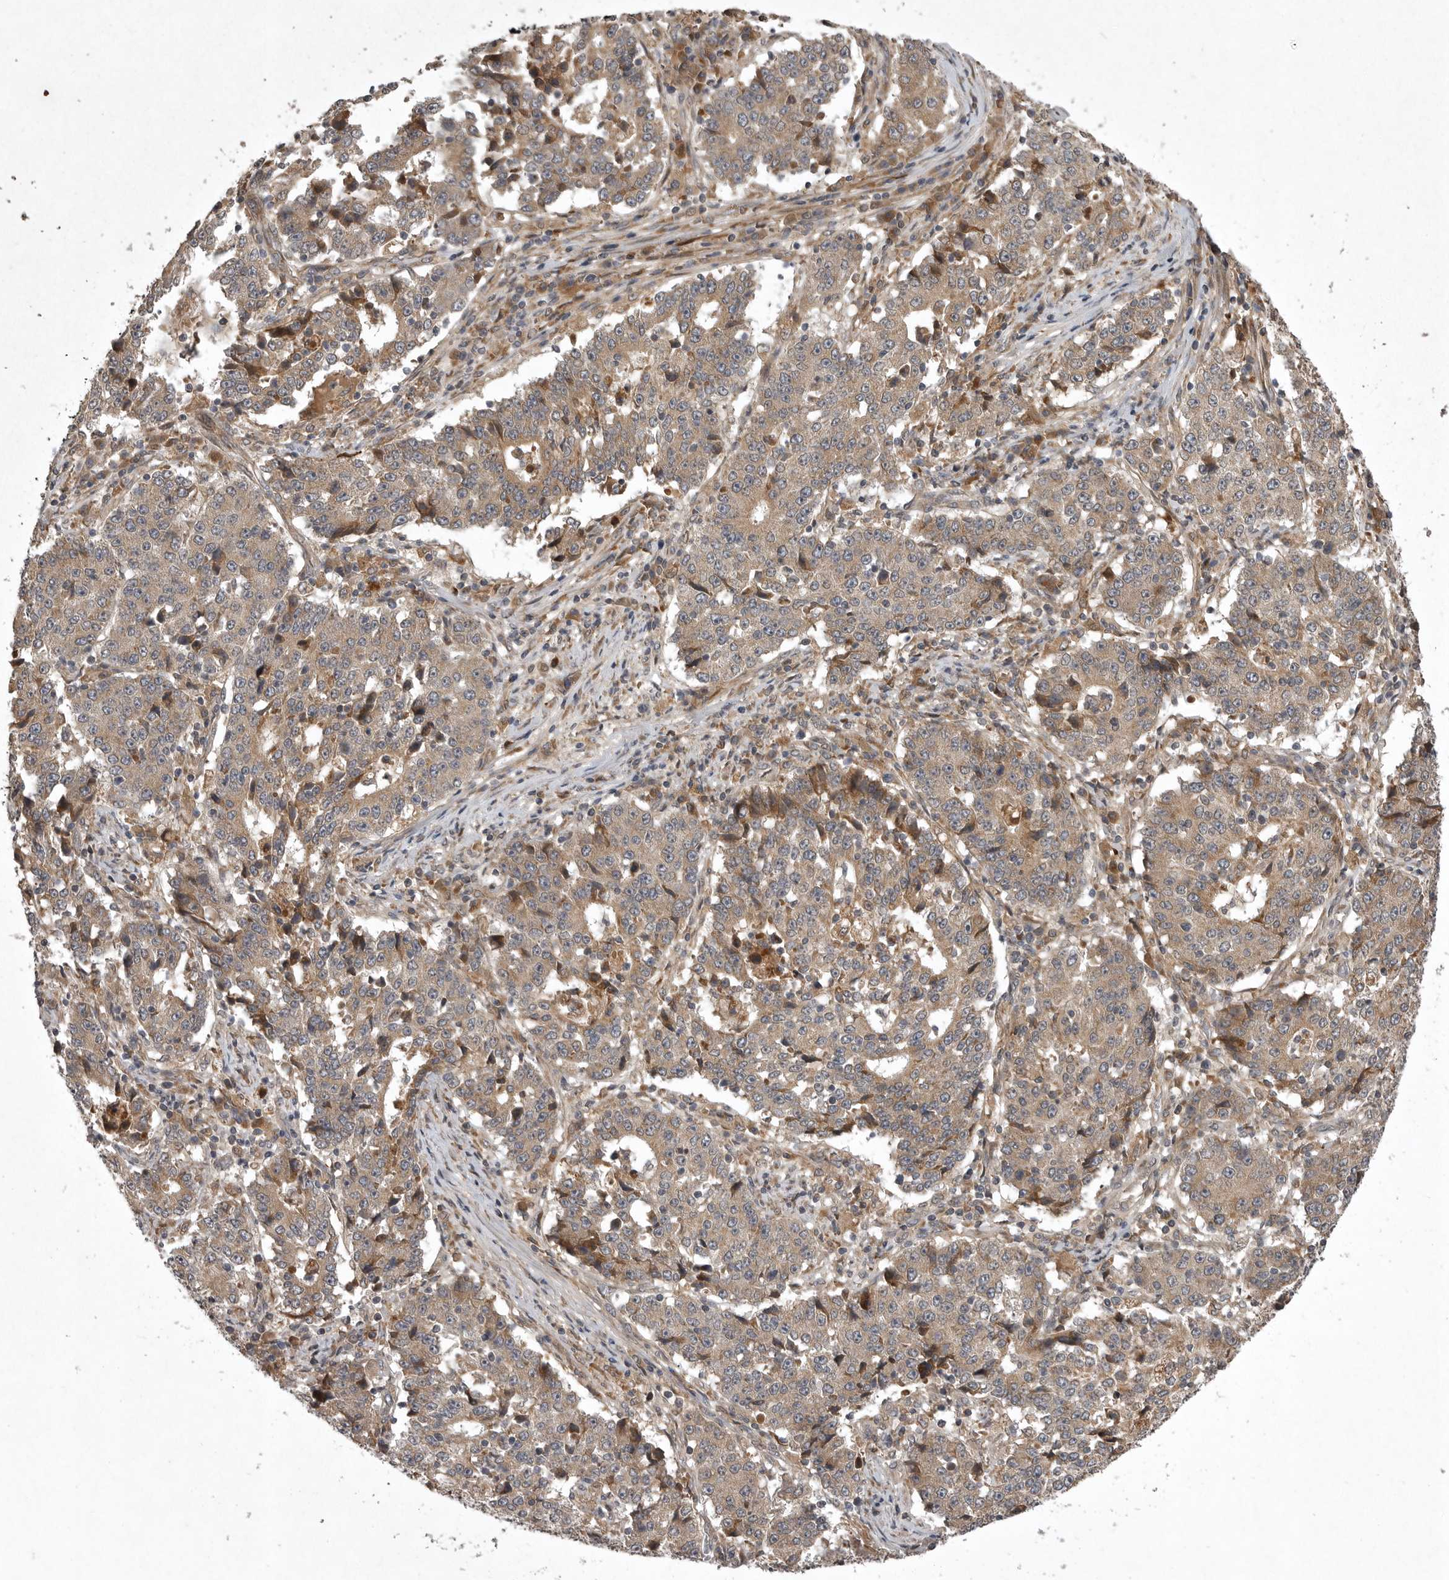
{"staining": {"intensity": "weak", "quantity": ">75%", "location": "cytoplasmic/membranous"}, "tissue": "stomach cancer", "cell_type": "Tumor cells", "image_type": "cancer", "snomed": [{"axis": "morphology", "description": "Adenocarcinoma, NOS"}, {"axis": "topography", "description": "Stomach"}], "caption": "A histopathology image of adenocarcinoma (stomach) stained for a protein displays weak cytoplasmic/membranous brown staining in tumor cells.", "gene": "GPR31", "patient": {"sex": "male", "age": 59}}